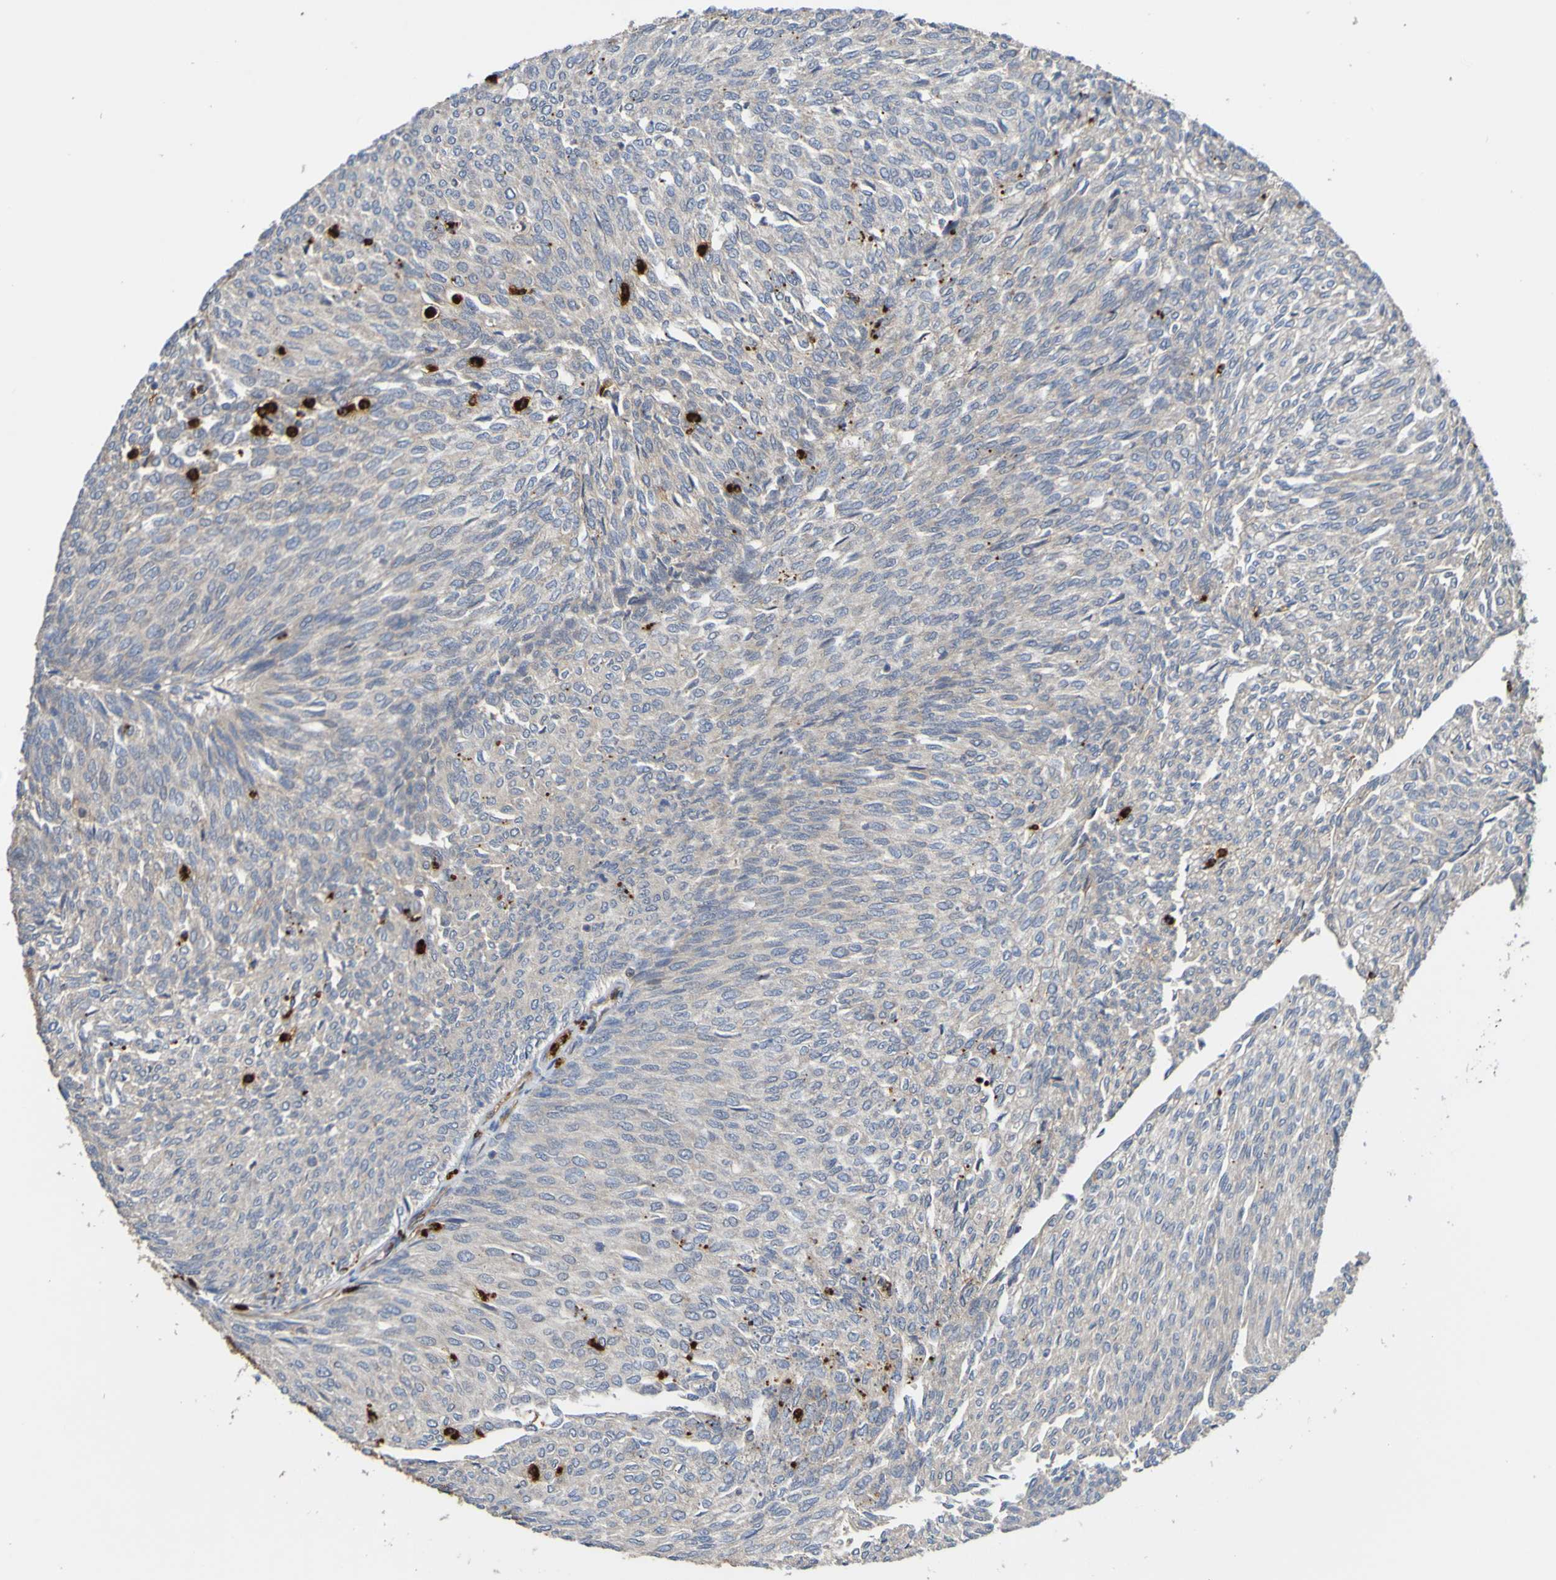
{"staining": {"intensity": "negative", "quantity": "none", "location": "none"}, "tissue": "urothelial cancer", "cell_type": "Tumor cells", "image_type": "cancer", "snomed": [{"axis": "morphology", "description": "Urothelial carcinoma, Low grade"}, {"axis": "topography", "description": "Urinary bladder"}], "caption": "Urothelial cancer was stained to show a protein in brown. There is no significant staining in tumor cells. (DAB immunohistochemistry, high magnification).", "gene": "ST8SIA6", "patient": {"sex": "female", "age": 79}}